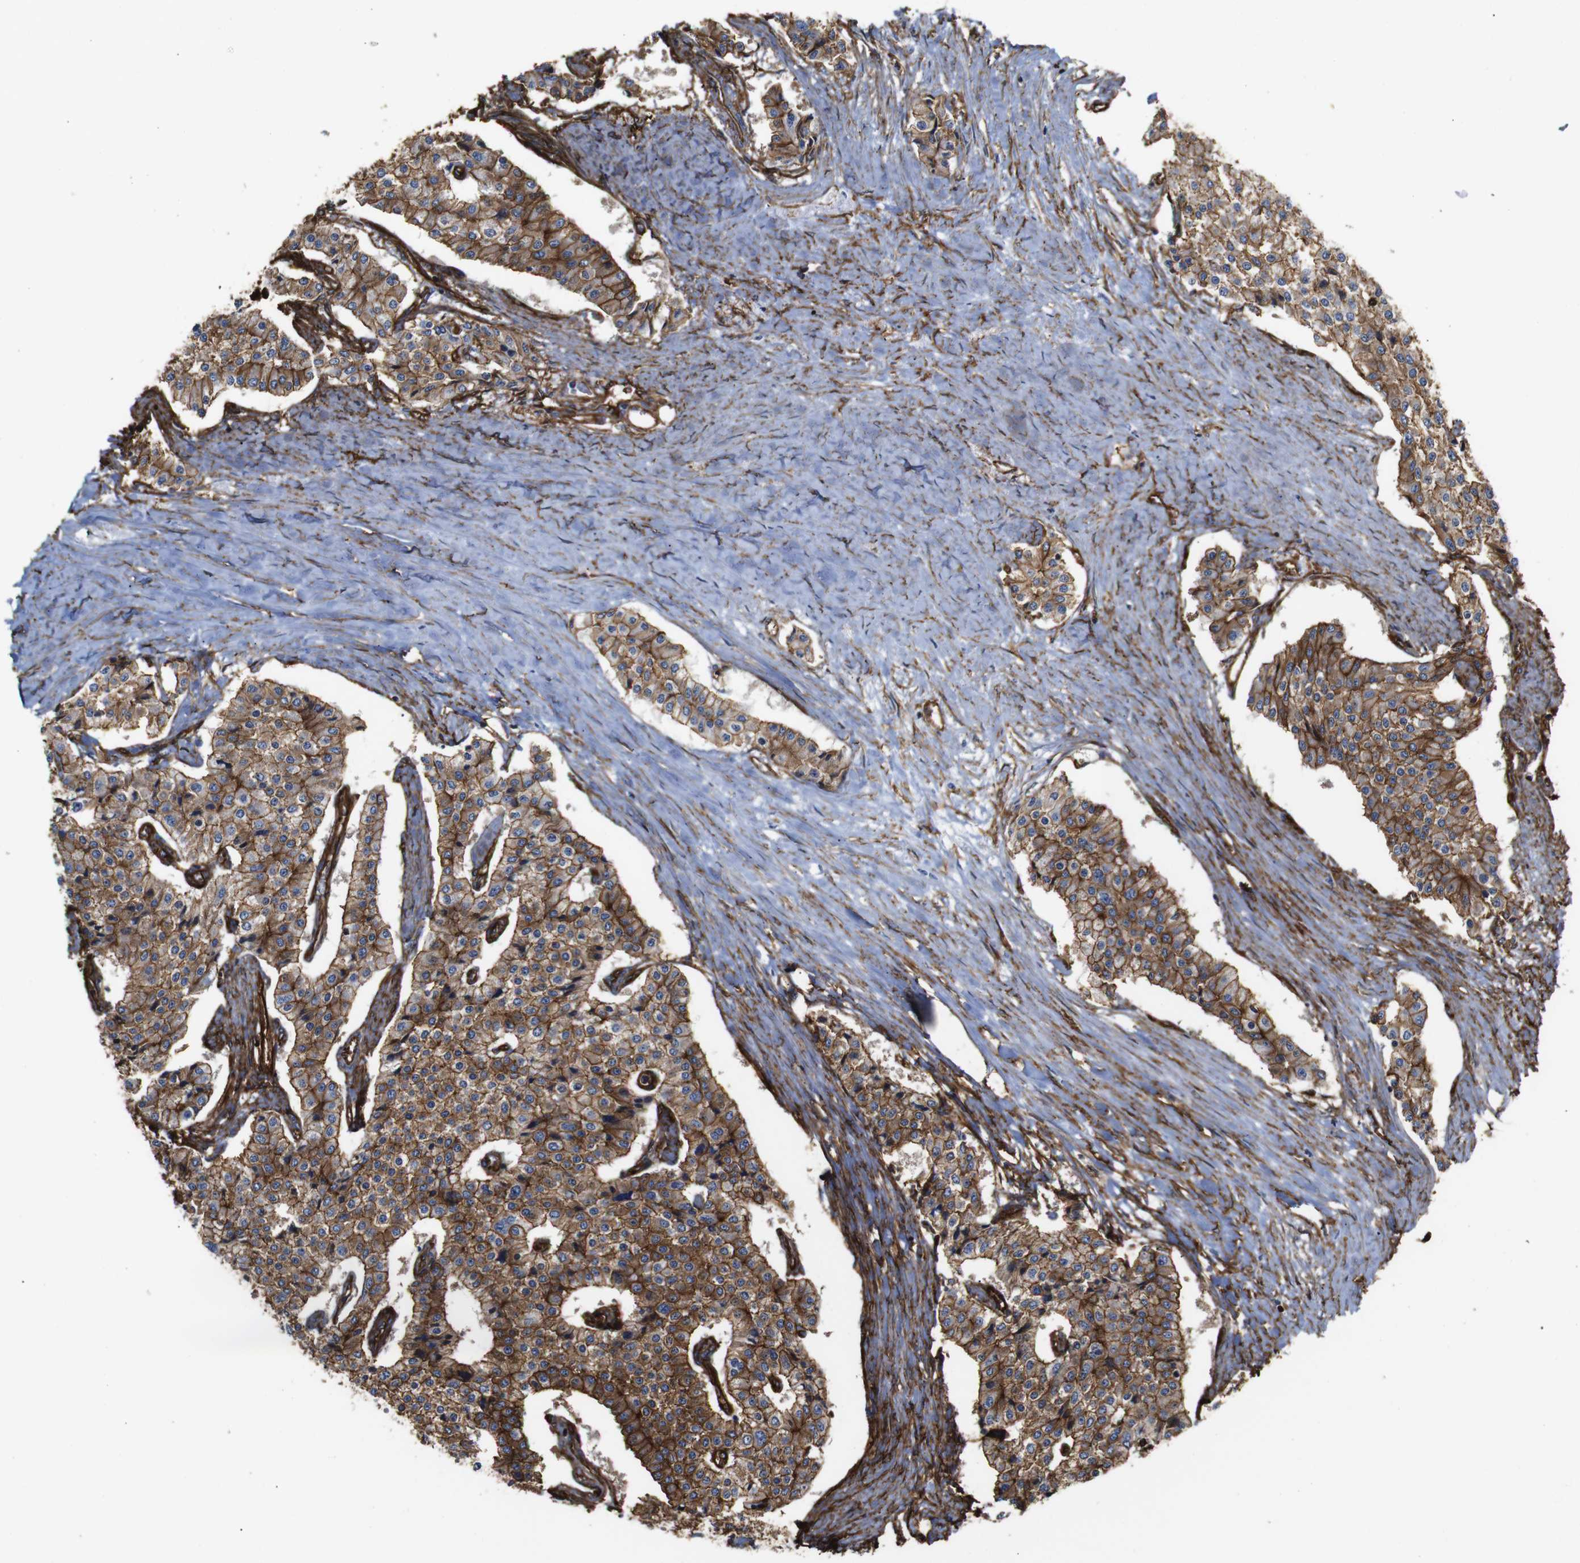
{"staining": {"intensity": "moderate", "quantity": ">75%", "location": "cytoplasmic/membranous"}, "tissue": "carcinoid", "cell_type": "Tumor cells", "image_type": "cancer", "snomed": [{"axis": "morphology", "description": "Carcinoid, malignant, NOS"}, {"axis": "topography", "description": "Colon"}], "caption": "Immunohistochemistry of malignant carcinoid shows medium levels of moderate cytoplasmic/membranous positivity in approximately >75% of tumor cells.", "gene": "SPTBN1", "patient": {"sex": "female", "age": 52}}